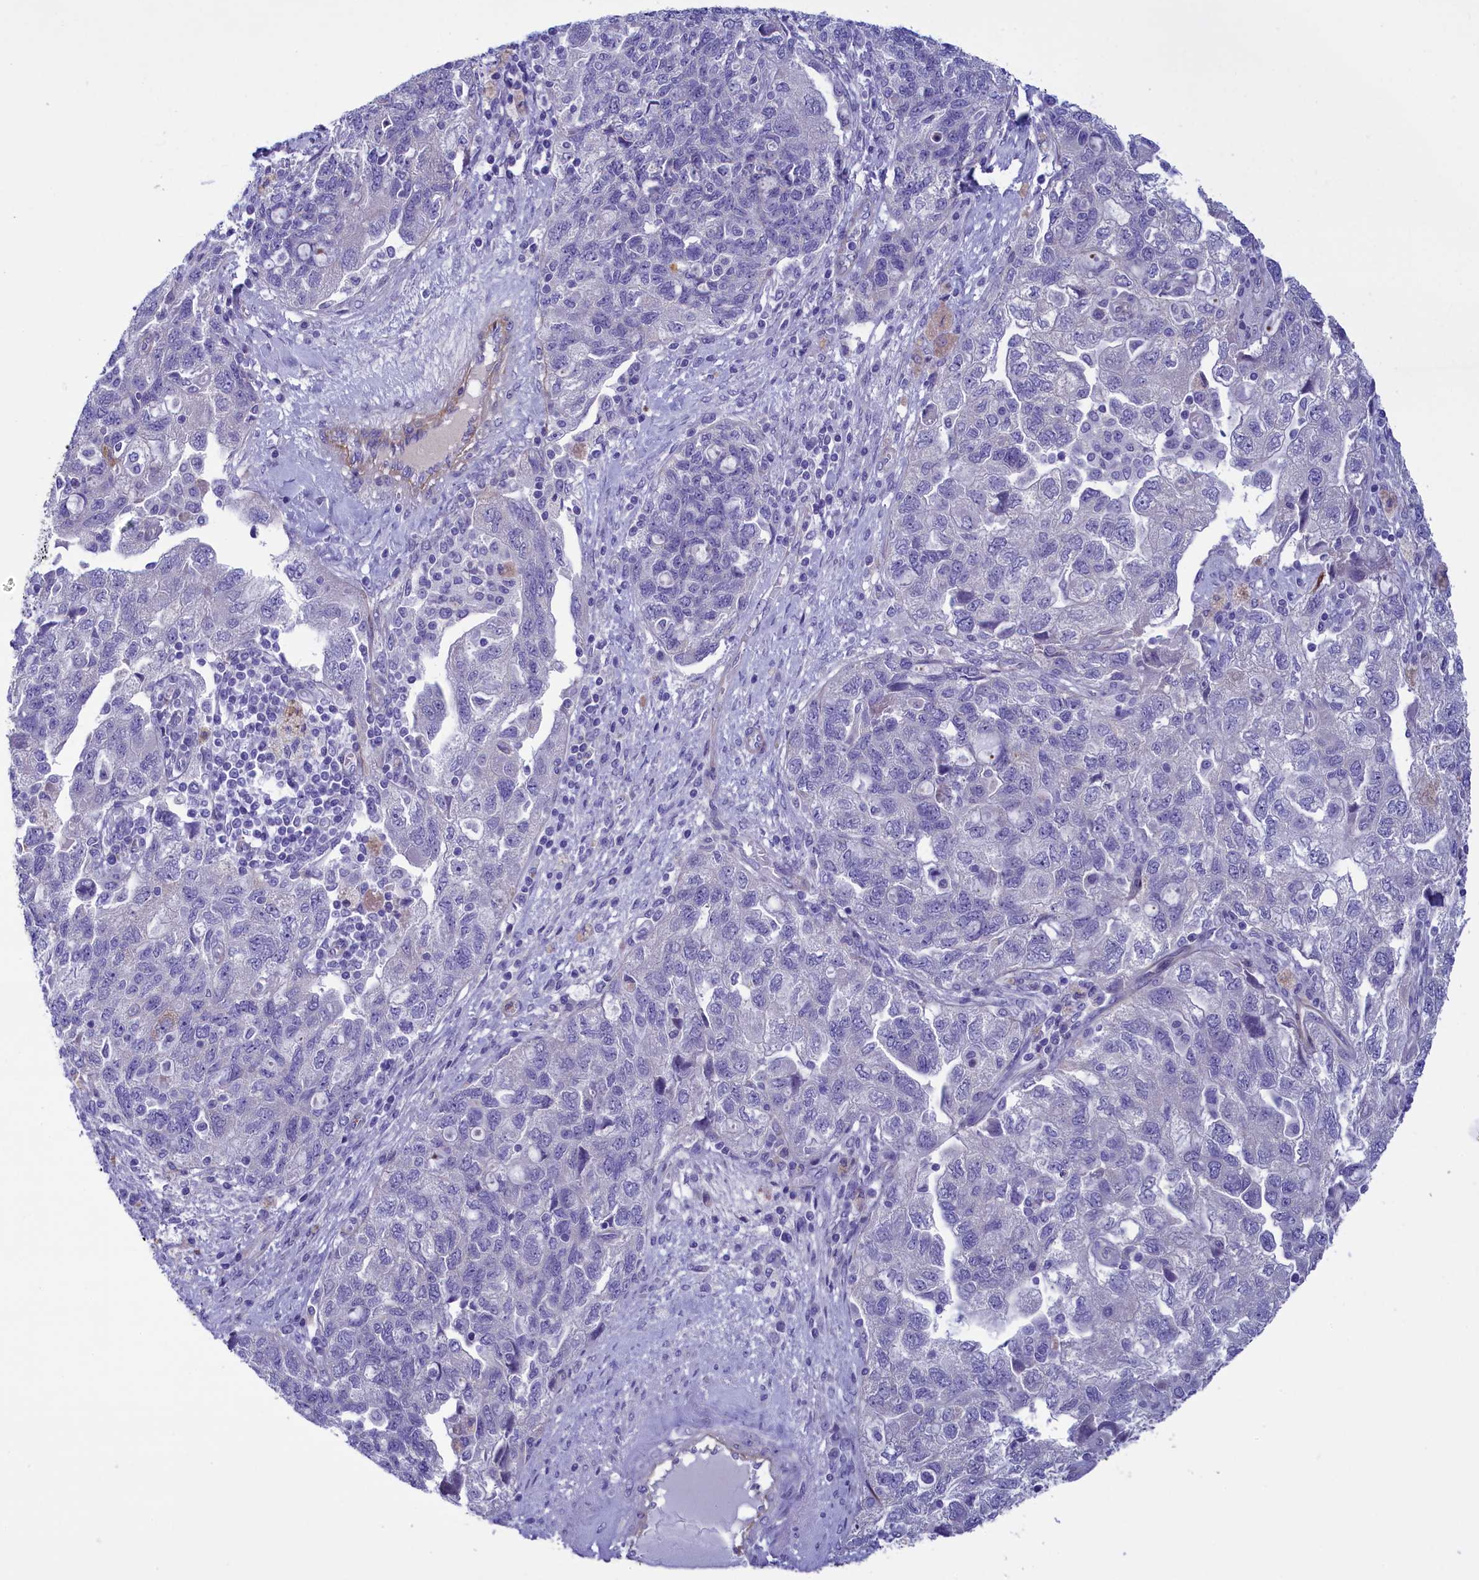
{"staining": {"intensity": "negative", "quantity": "none", "location": "none"}, "tissue": "ovarian cancer", "cell_type": "Tumor cells", "image_type": "cancer", "snomed": [{"axis": "morphology", "description": "Carcinoma, NOS"}, {"axis": "morphology", "description": "Cystadenocarcinoma, serous, NOS"}, {"axis": "topography", "description": "Ovary"}], "caption": "Immunohistochemistry (IHC) of carcinoma (ovarian) displays no expression in tumor cells.", "gene": "LOXL1", "patient": {"sex": "female", "age": 69}}